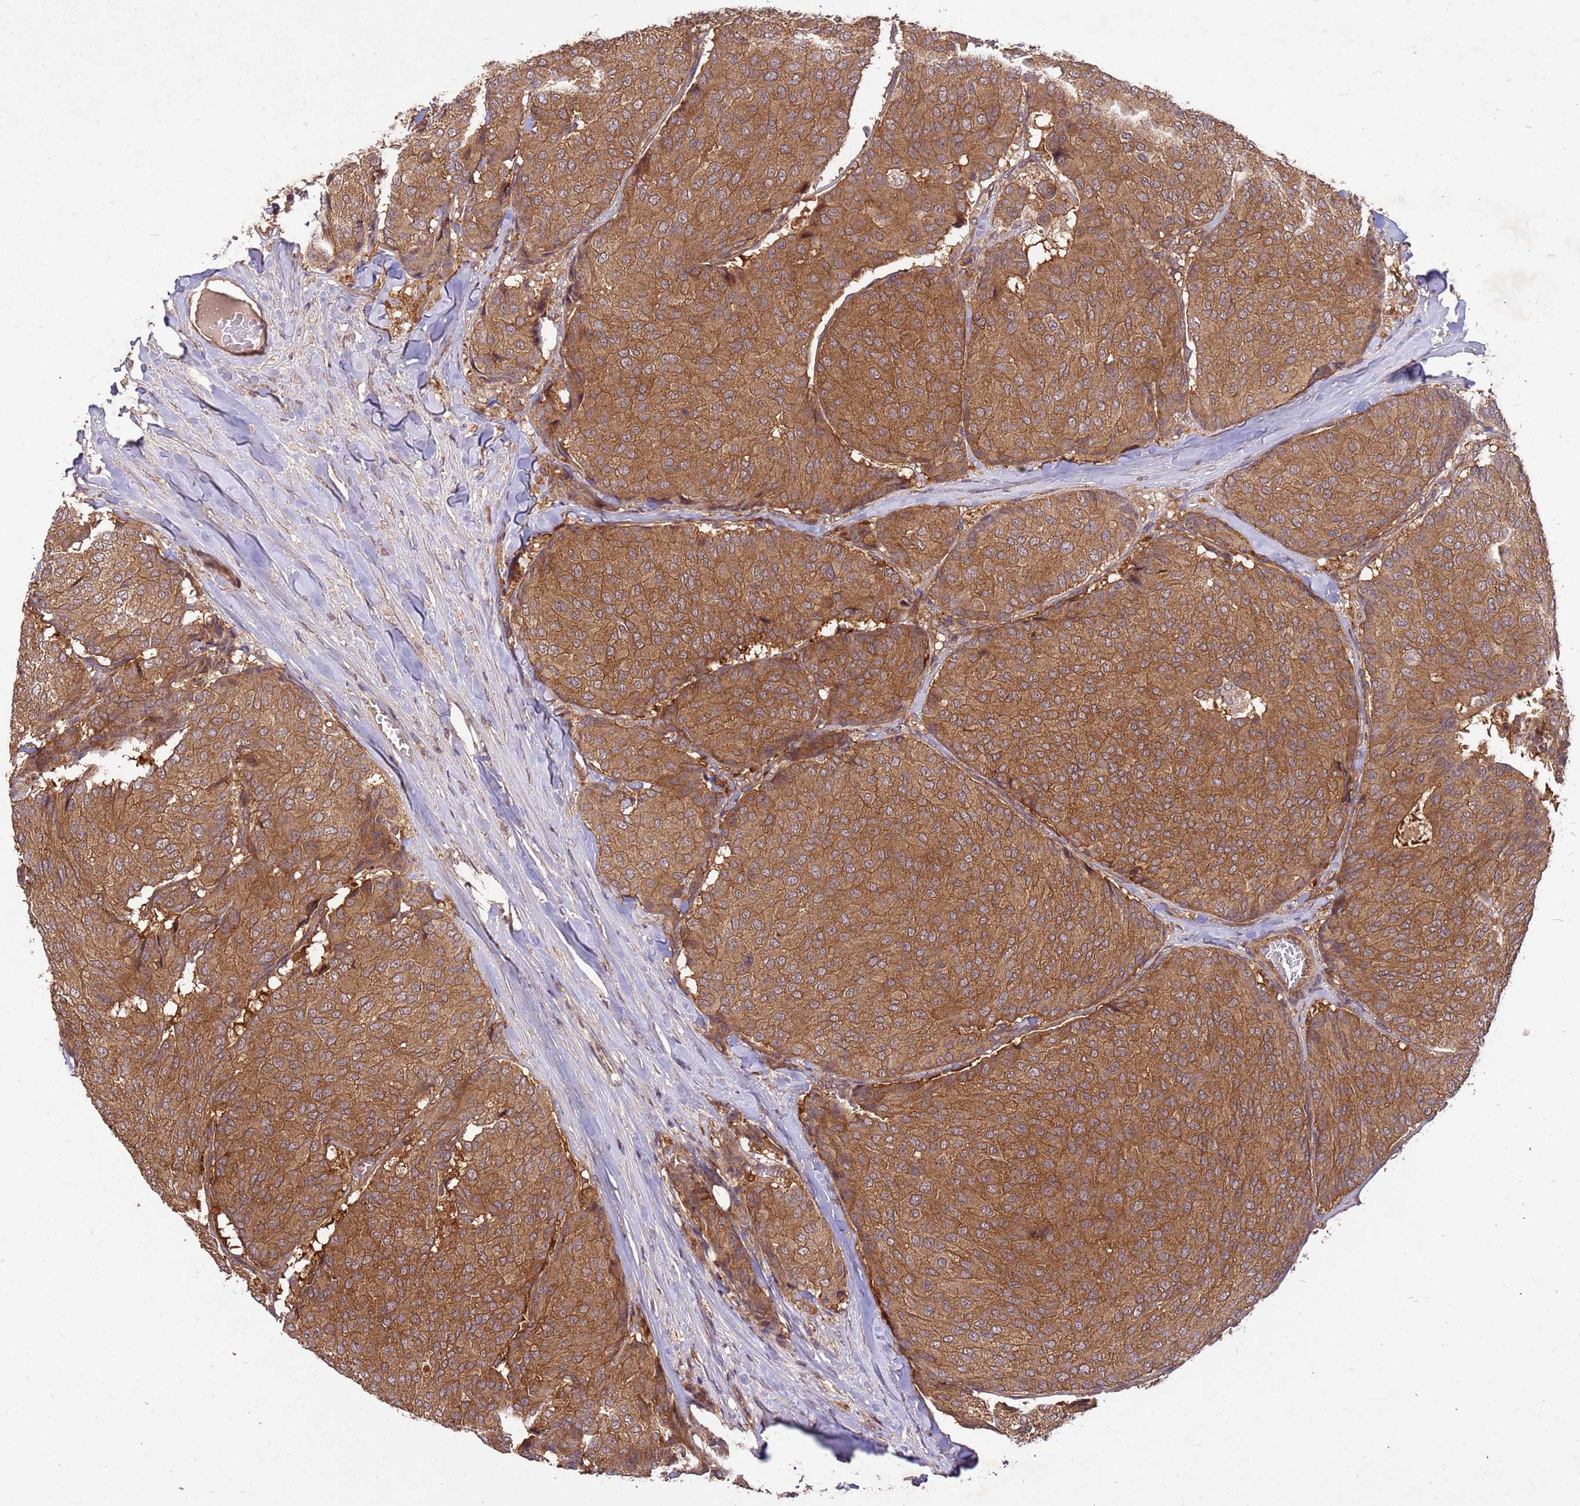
{"staining": {"intensity": "moderate", "quantity": ">75%", "location": "cytoplasmic/membranous"}, "tissue": "breast cancer", "cell_type": "Tumor cells", "image_type": "cancer", "snomed": [{"axis": "morphology", "description": "Duct carcinoma"}, {"axis": "topography", "description": "Breast"}], "caption": "Immunohistochemistry (DAB (3,3'-diaminobenzidine)) staining of human breast invasive ductal carcinoma exhibits moderate cytoplasmic/membranous protein expression in about >75% of tumor cells.", "gene": "PPP2CB", "patient": {"sex": "female", "age": 75}}